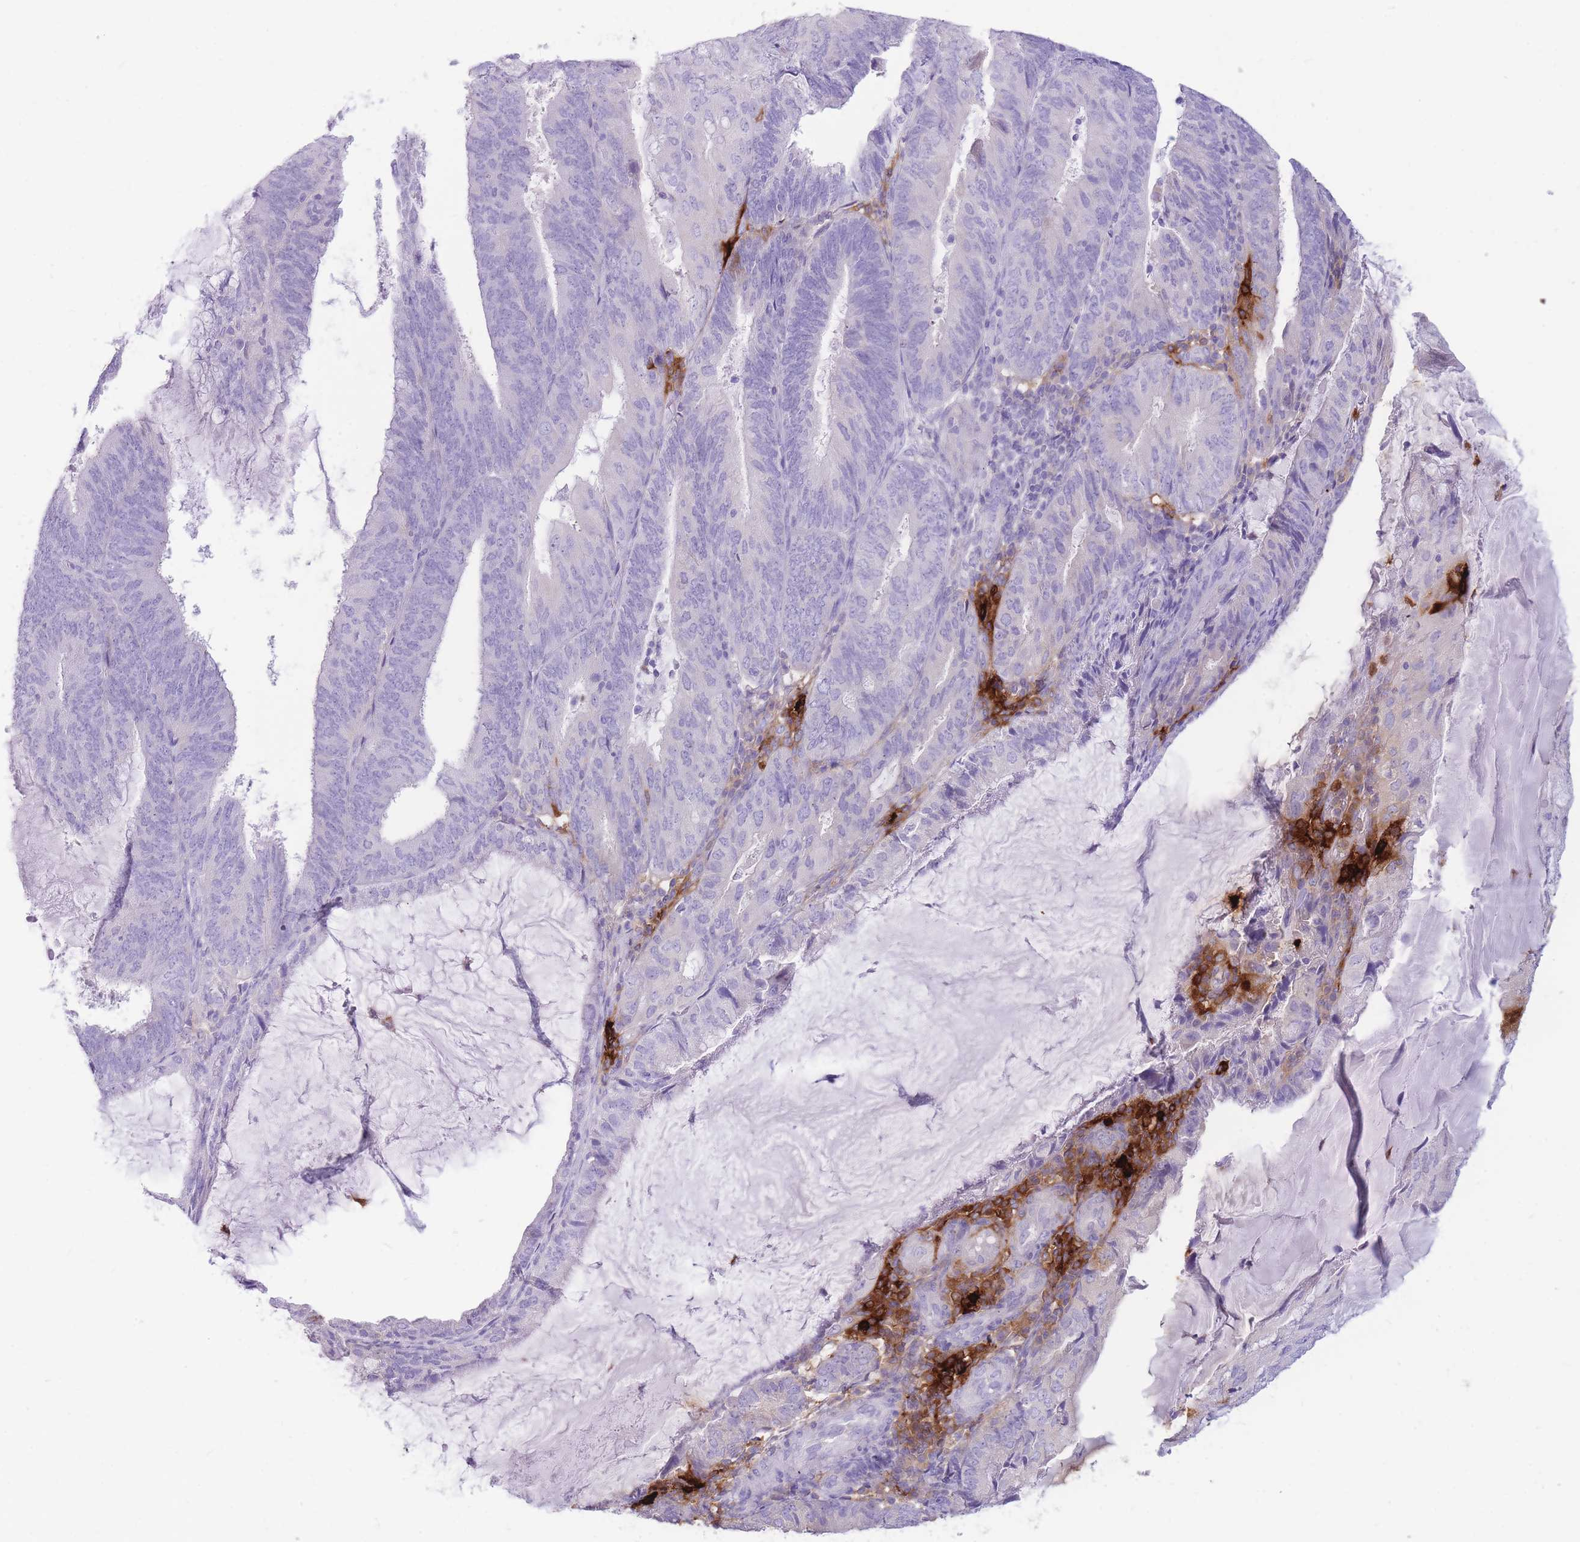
{"staining": {"intensity": "negative", "quantity": "none", "location": "none"}, "tissue": "endometrial cancer", "cell_type": "Tumor cells", "image_type": "cancer", "snomed": [{"axis": "morphology", "description": "Adenocarcinoma, NOS"}, {"axis": "topography", "description": "Endometrium"}], "caption": "Immunohistochemical staining of endometrial adenocarcinoma displays no significant positivity in tumor cells.", "gene": "TPSAB1", "patient": {"sex": "female", "age": 81}}